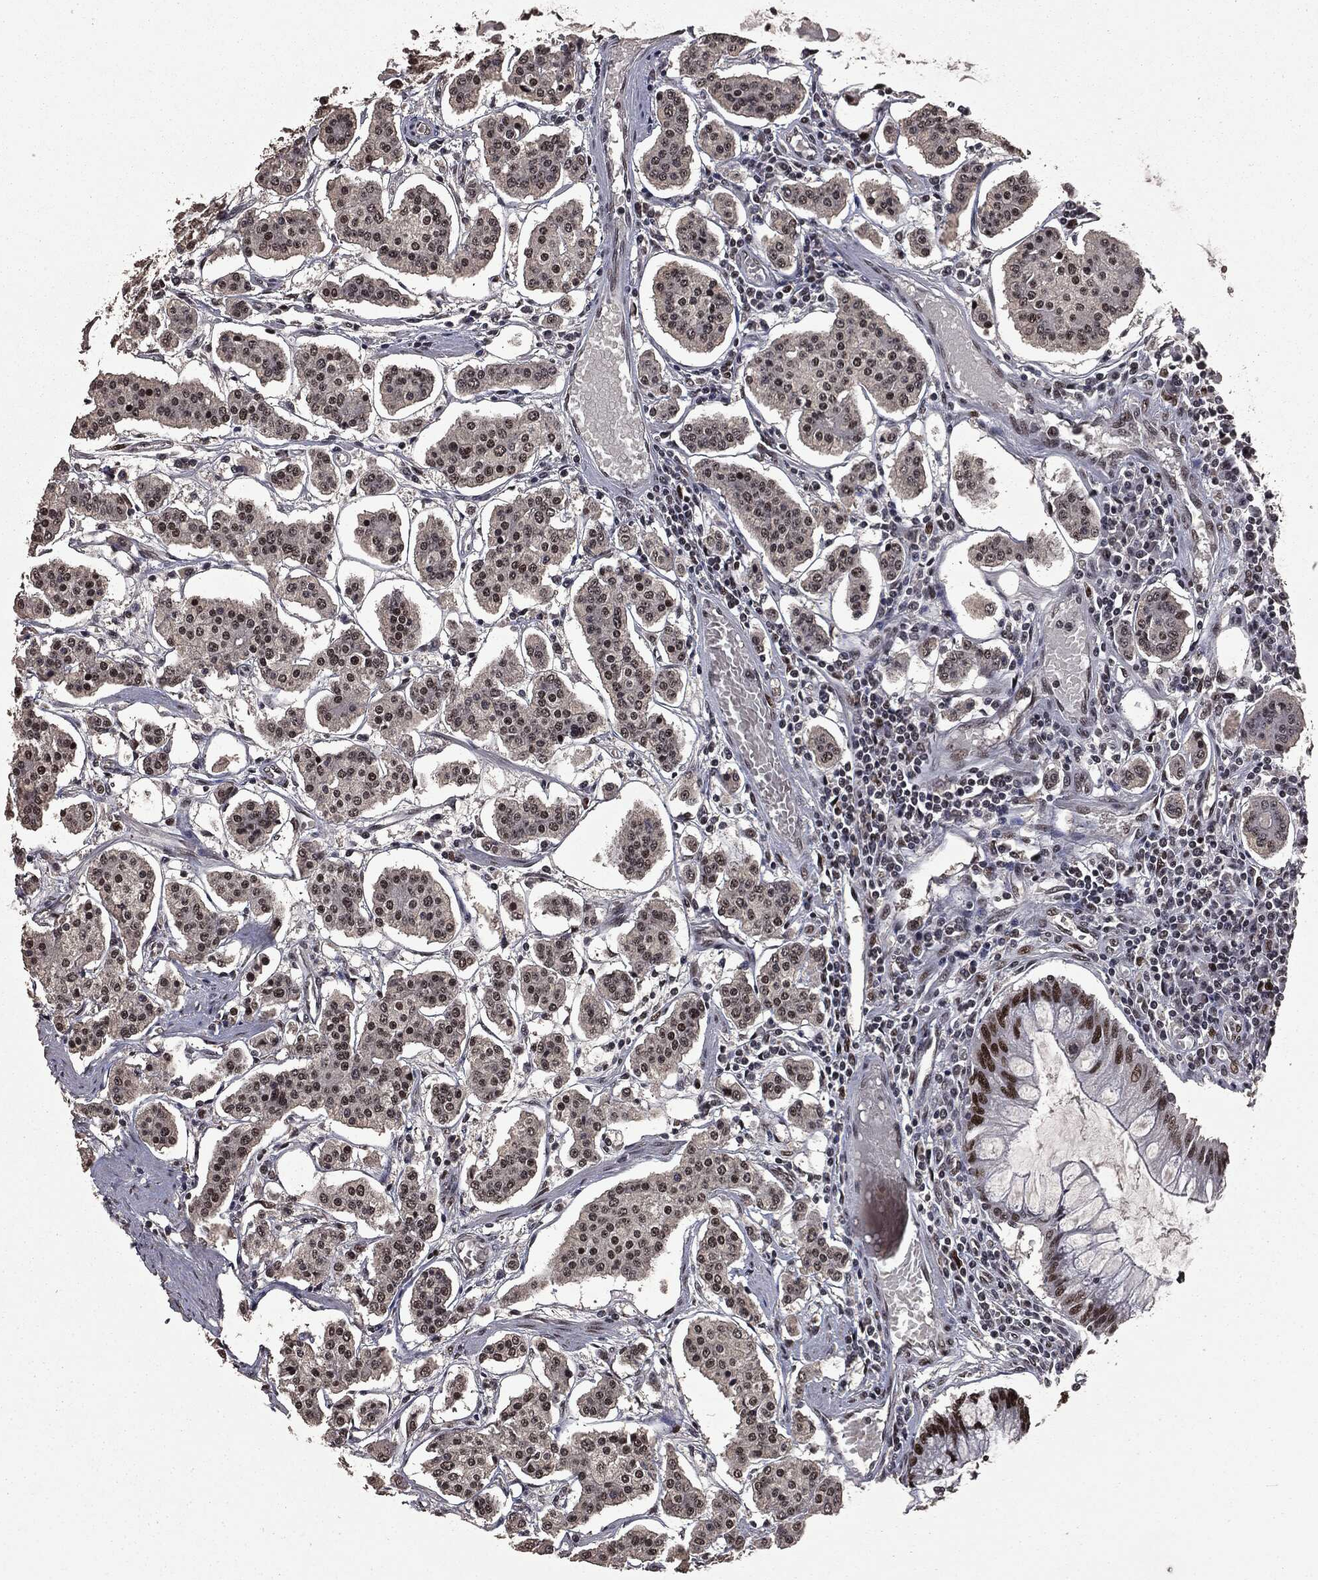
{"staining": {"intensity": "moderate", "quantity": "25%-75%", "location": "nuclear"}, "tissue": "carcinoid", "cell_type": "Tumor cells", "image_type": "cancer", "snomed": [{"axis": "morphology", "description": "Carcinoid, malignant, NOS"}, {"axis": "topography", "description": "Small intestine"}], "caption": "Immunohistochemical staining of human carcinoid exhibits medium levels of moderate nuclear staining in approximately 25%-75% of tumor cells.", "gene": "MSH2", "patient": {"sex": "female", "age": 65}}